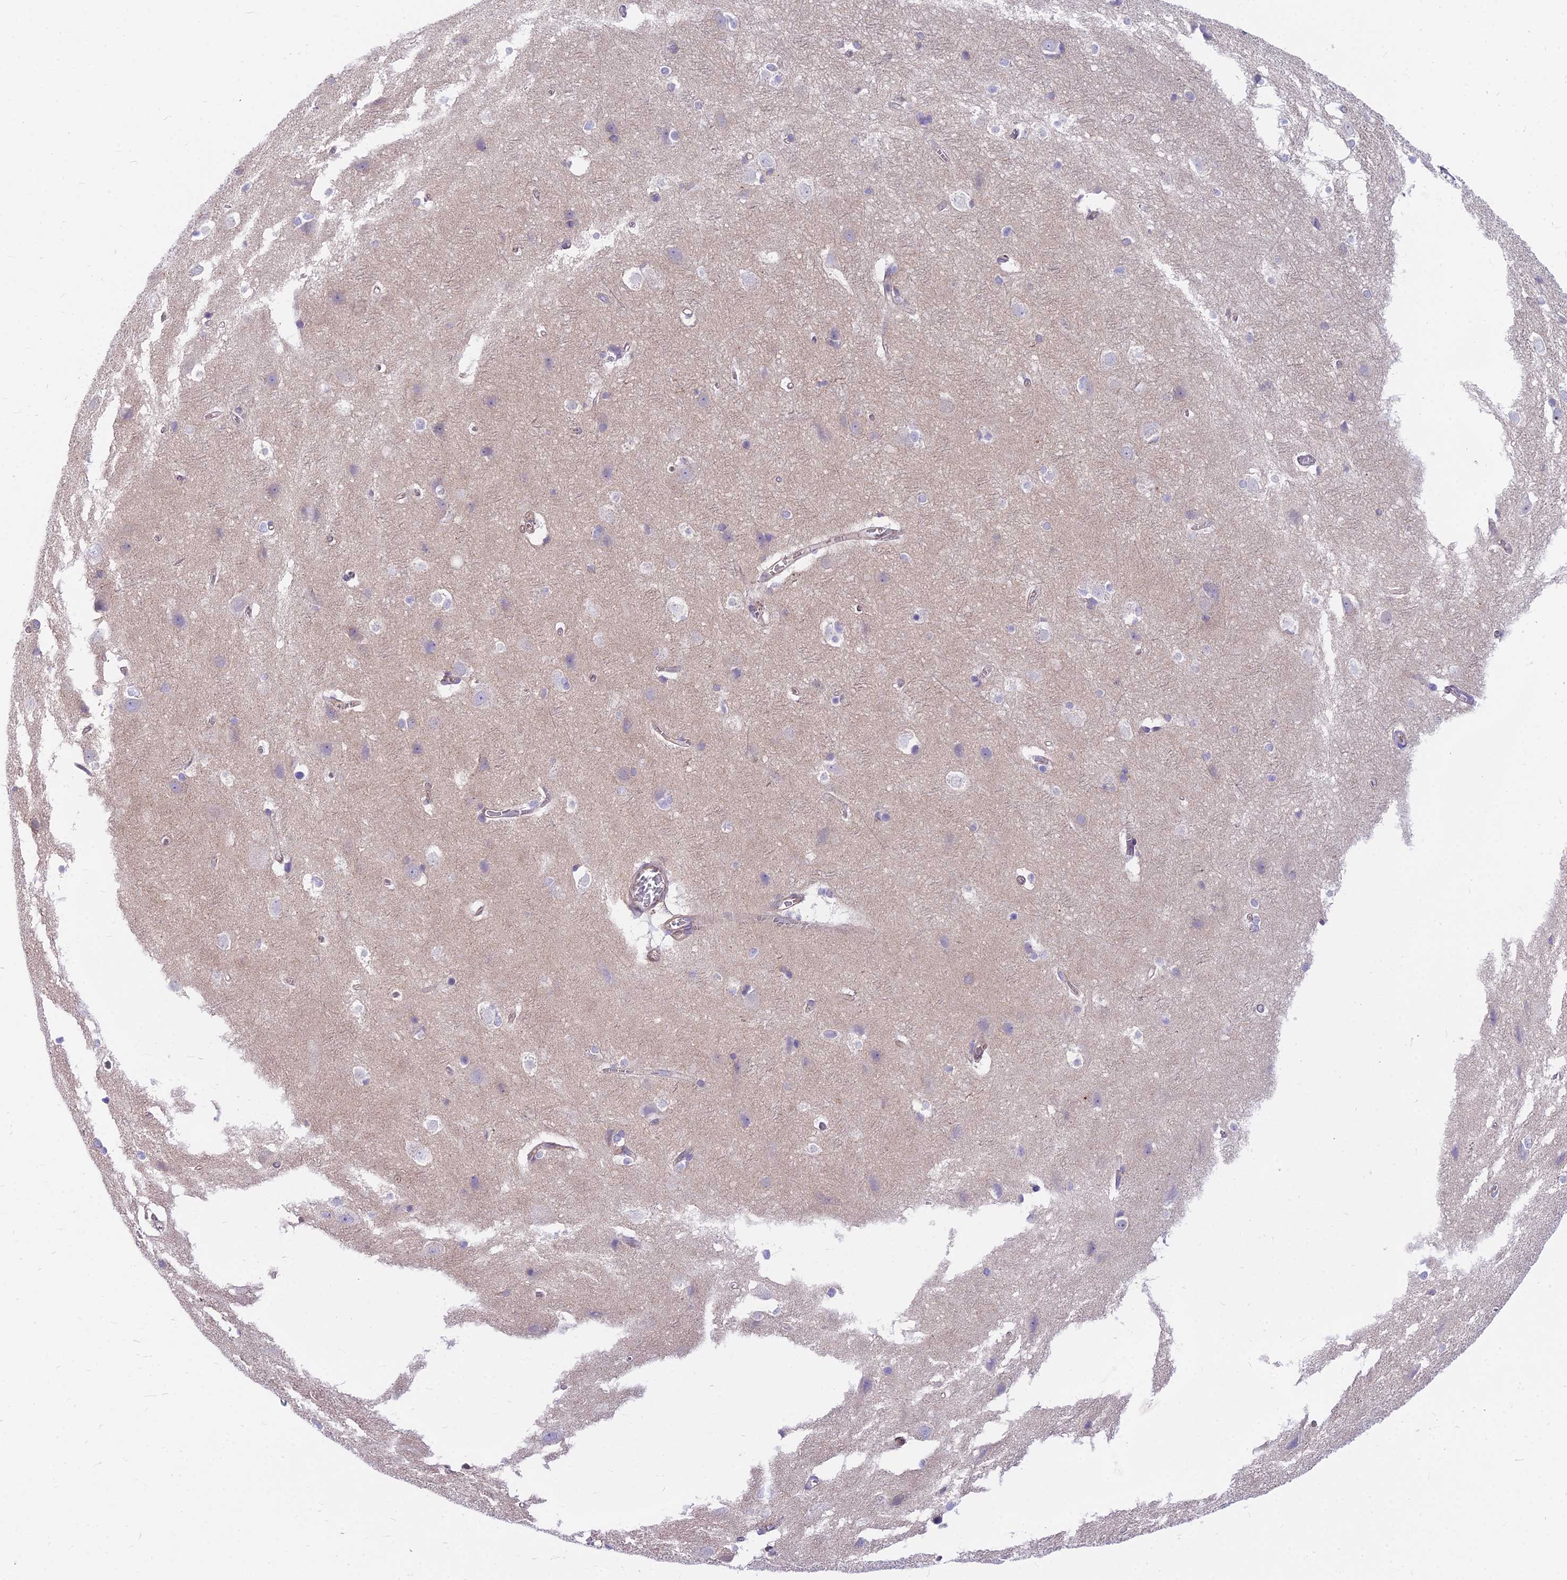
{"staining": {"intensity": "weak", "quantity": ">75%", "location": "cytoplasmic/membranous"}, "tissue": "cerebral cortex", "cell_type": "Endothelial cells", "image_type": "normal", "snomed": [{"axis": "morphology", "description": "Normal tissue, NOS"}, {"axis": "topography", "description": "Cerebral cortex"}], "caption": "IHC of unremarkable human cerebral cortex demonstrates low levels of weak cytoplasmic/membranous staining in approximately >75% of endothelial cells. The protein is shown in brown color, while the nuclei are stained blue.", "gene": "HLA", "patient": {"sex": "male", "age": 54}}